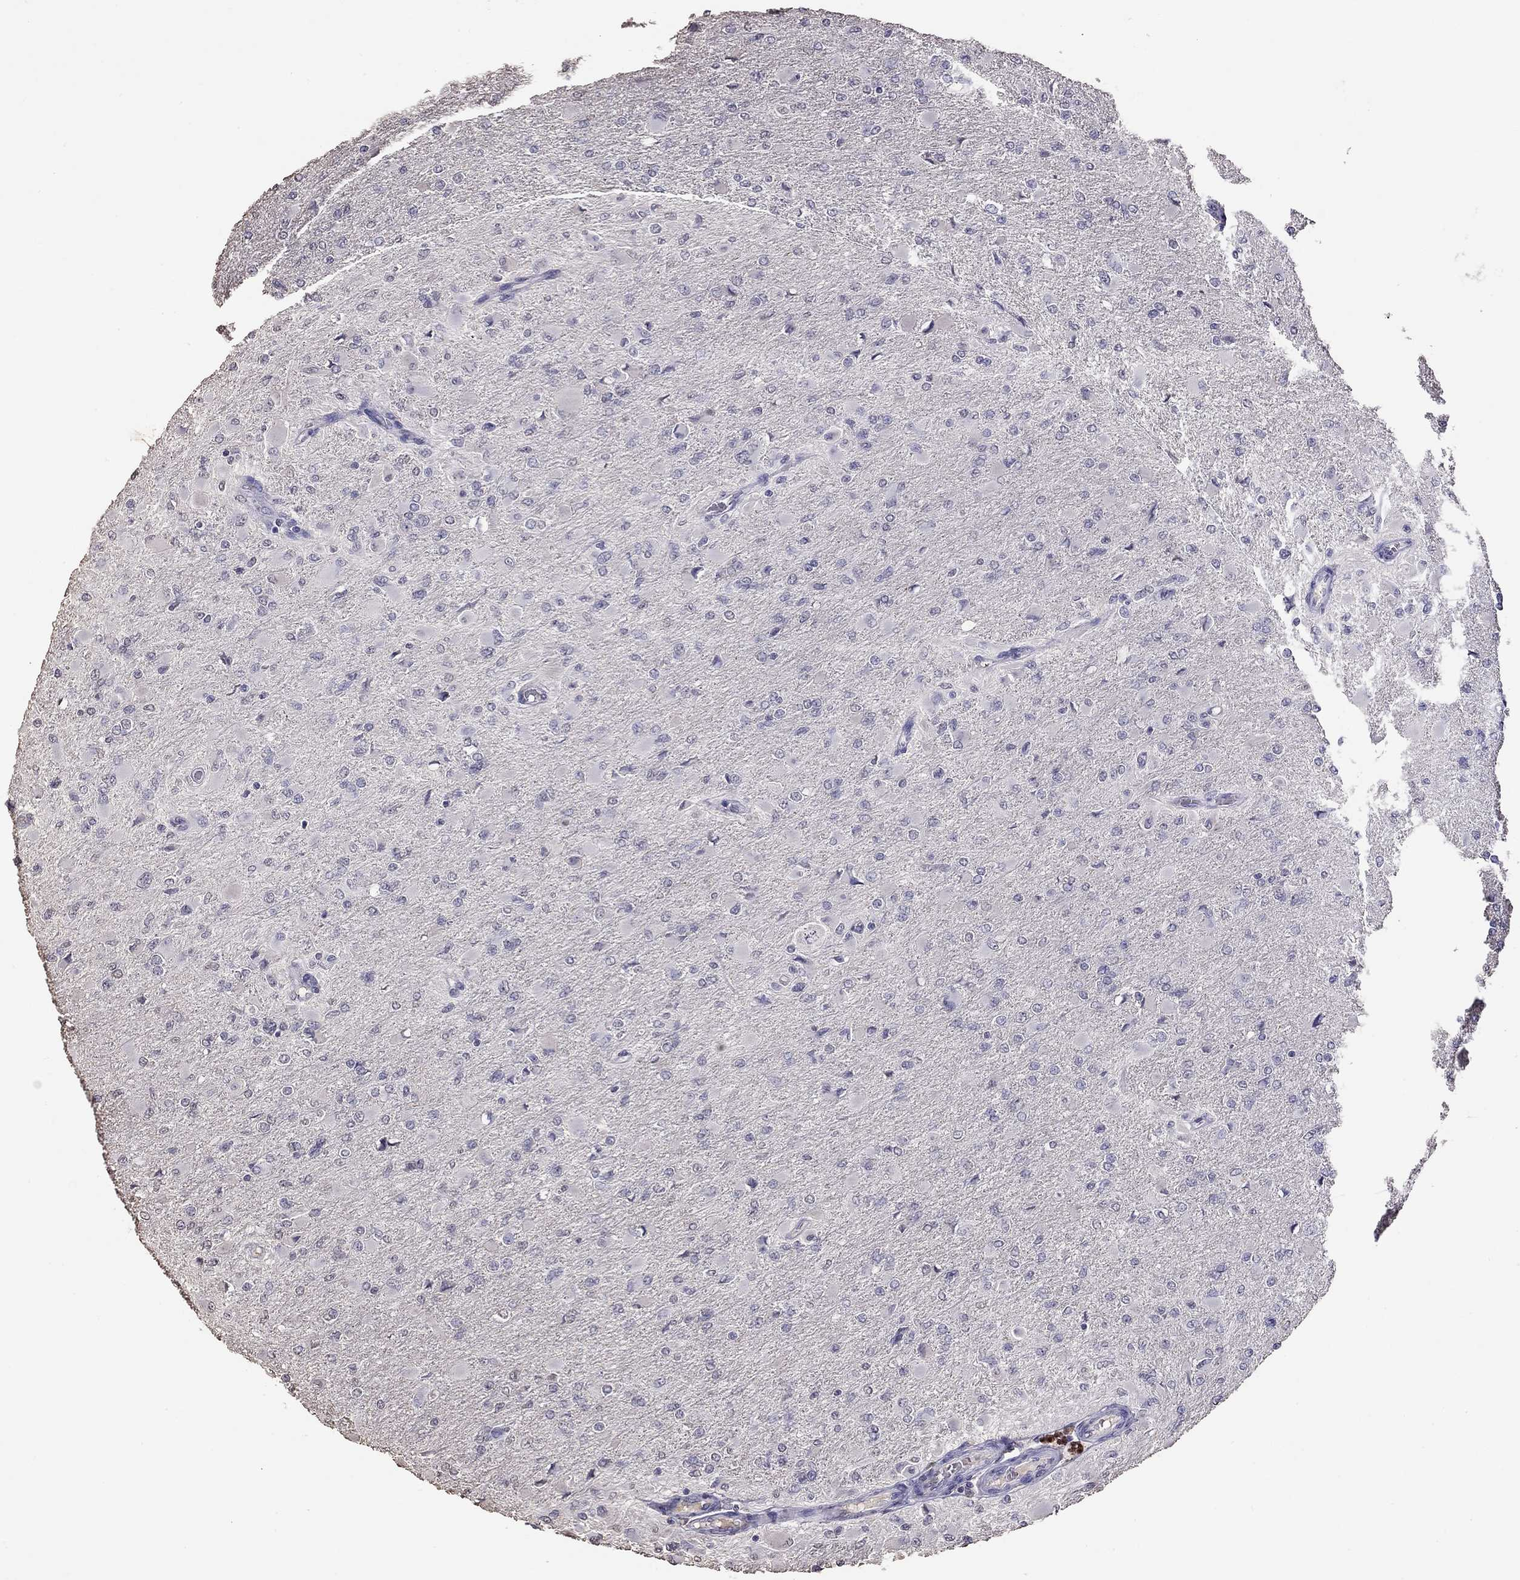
{"staining": {"intensity": "negative", "quantity": "none", "location": "none"}, "tissue": "glioma", "cell_type": "Tumor cells", "image_type": "cancer", "snomed": [{"axis": "morphology", "description": "Glioma, malignant, High grade"}, {"axis": "topography", "description": "Cerebral cortex"}], "caption": "Tumor cells show no significant protein positivity in glioma.", "gene": "SUN3", "patient": {"sex": "female", "age": 36}}